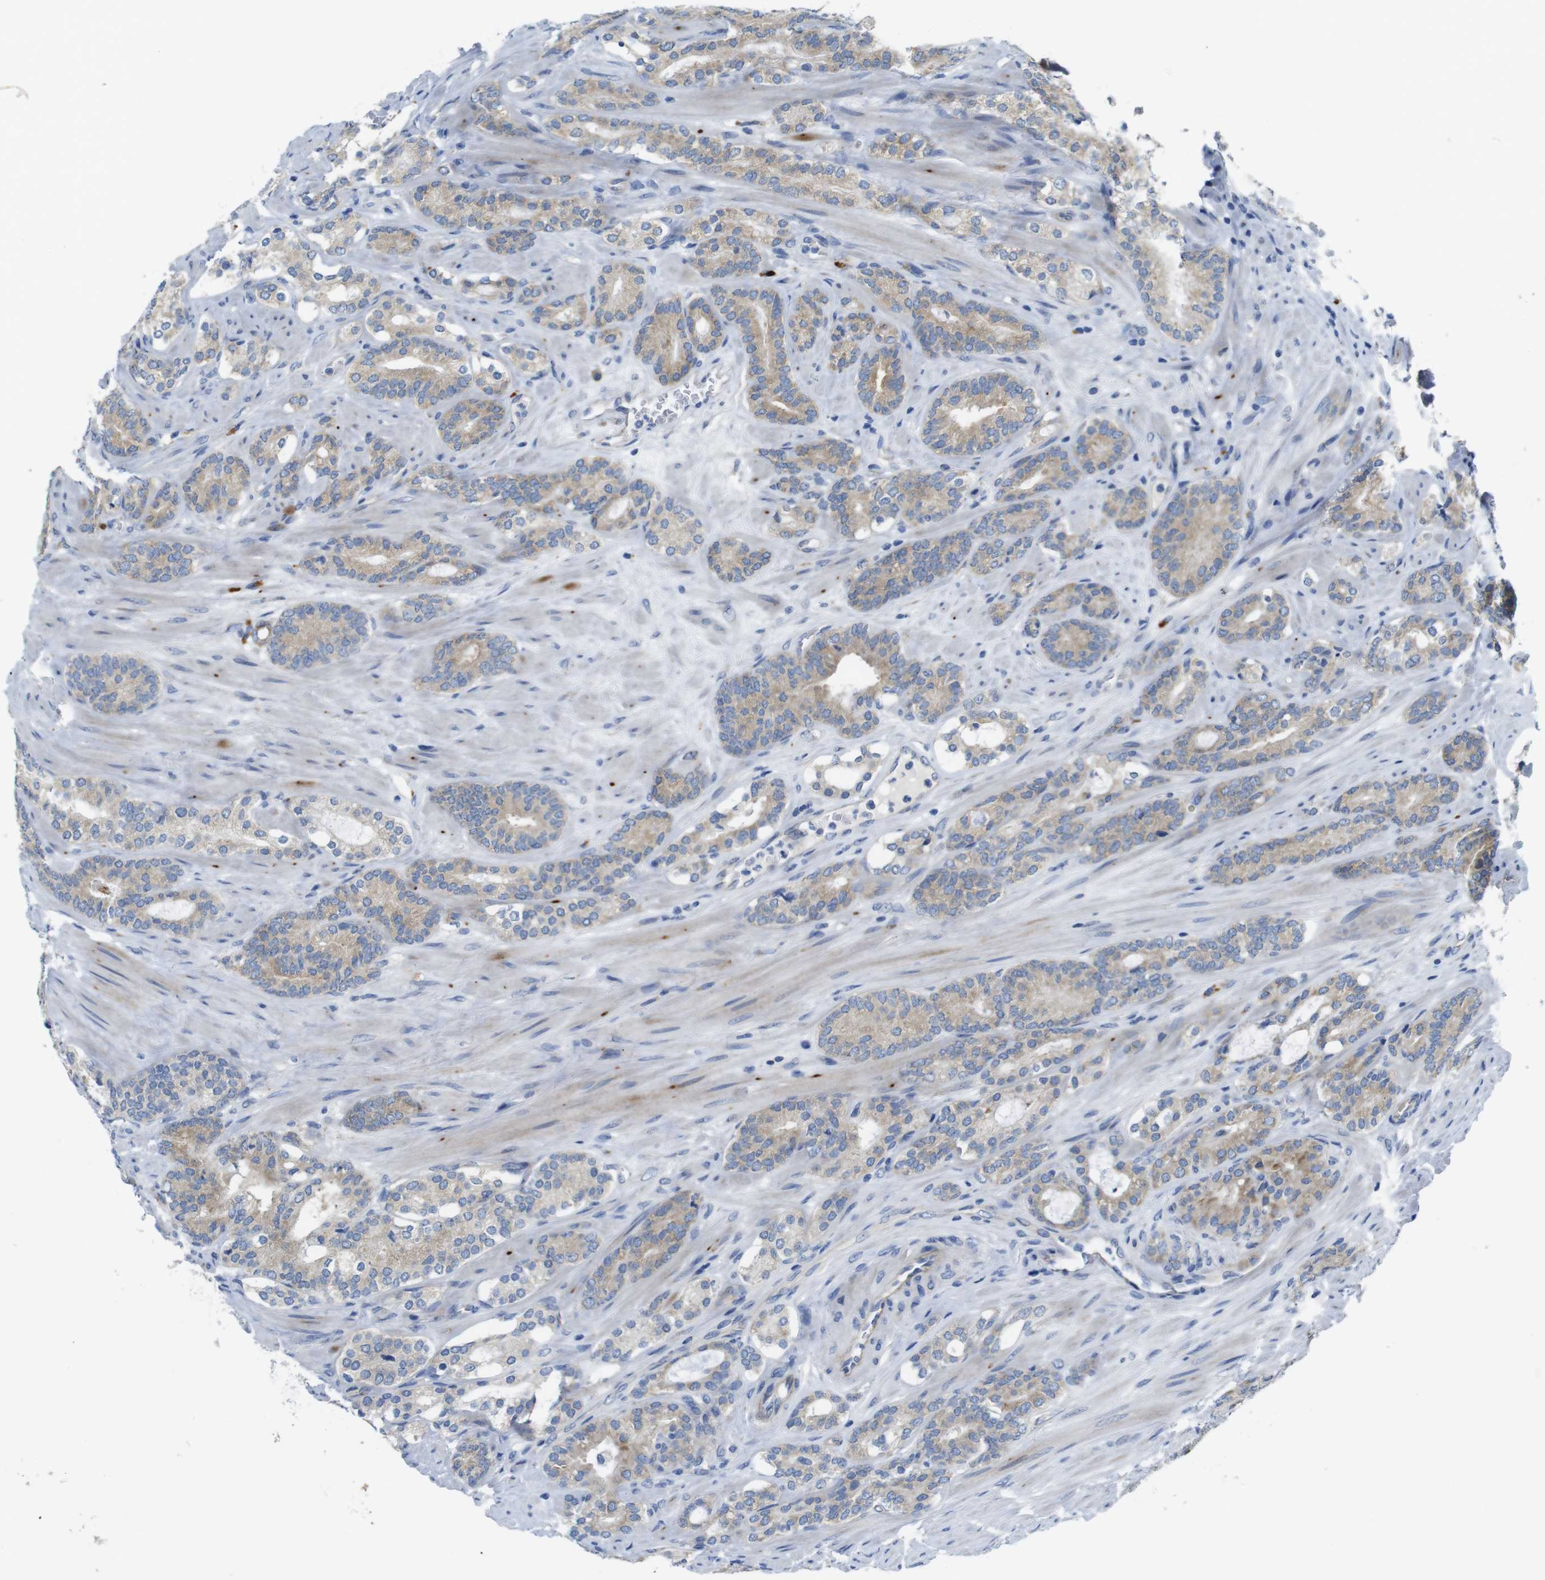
{"staining": {"intensity": "weak", "quantity": ">75%", "location": "cytoplasmic/membranous"}, "tissue": "prostate cancer", "cell_type": "Tumor cells", "image_type": "cancer", "snomed": [{"axis": "morphology", "description": "Adenocarcinoma, Low grade"}, {"axis": "topography", "description": "Prostate"}], "caption": "Prostate low-grade adenocarcinoma stained for a protein (brown) displays weak cytoplasmic/membranous positive positivity in about >75% of tumor cells.", "gene": "TMEM234", "patient": {"sex": "male", "age": 63}}